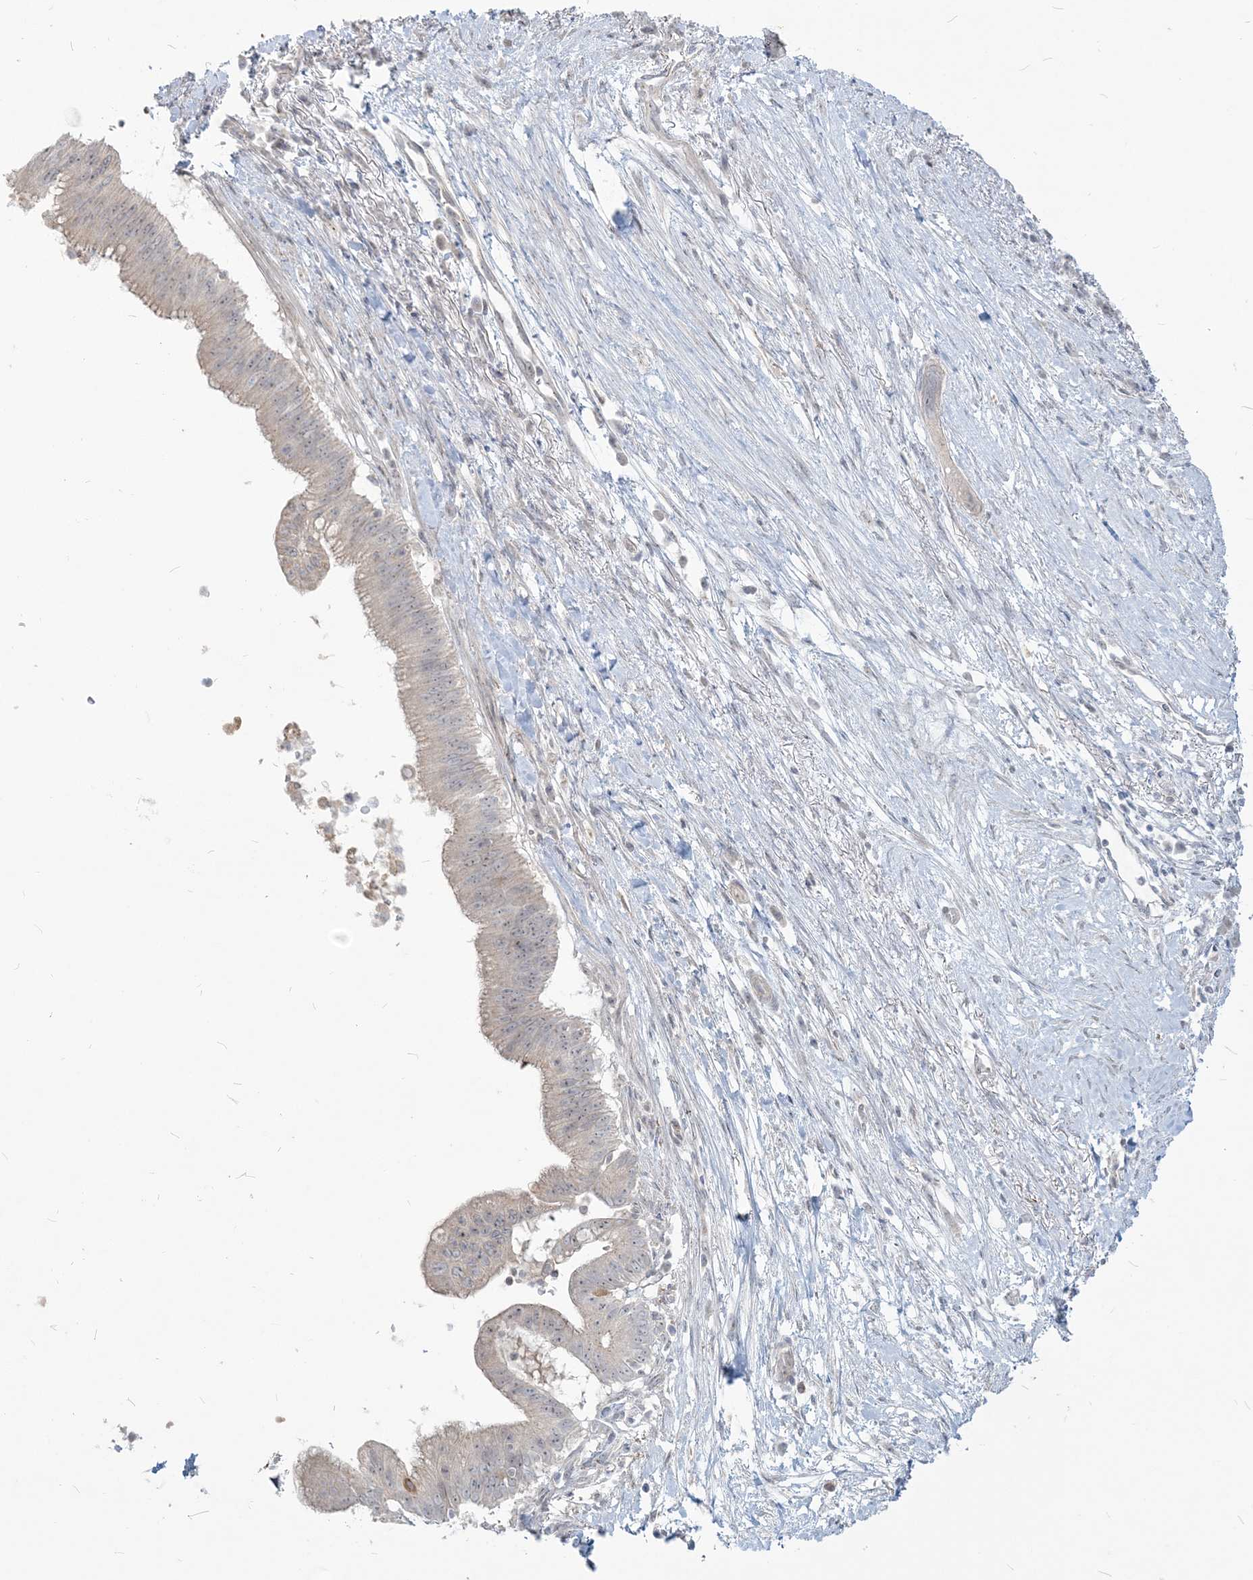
{"staining": {"intensity": "weak", "quantity": "<25%", "location": "nuclear"}, "tissue": "pancreatic cancer", "cell_type": "Tumor cells", "image_type": "cancer", "snomed": [{"axis": "morphology", "description": "Adenocarcinoma, NOS"}, {"axis": "topography", "description": "Pancreas"}], "caption": "This is an immunohistochemistry image of human pancreatic cancer (adenocarcinoma). There is no positivity in tumor cells.", "gene": "SDAD1", "patient": {"sex": "male", "age": 68}}